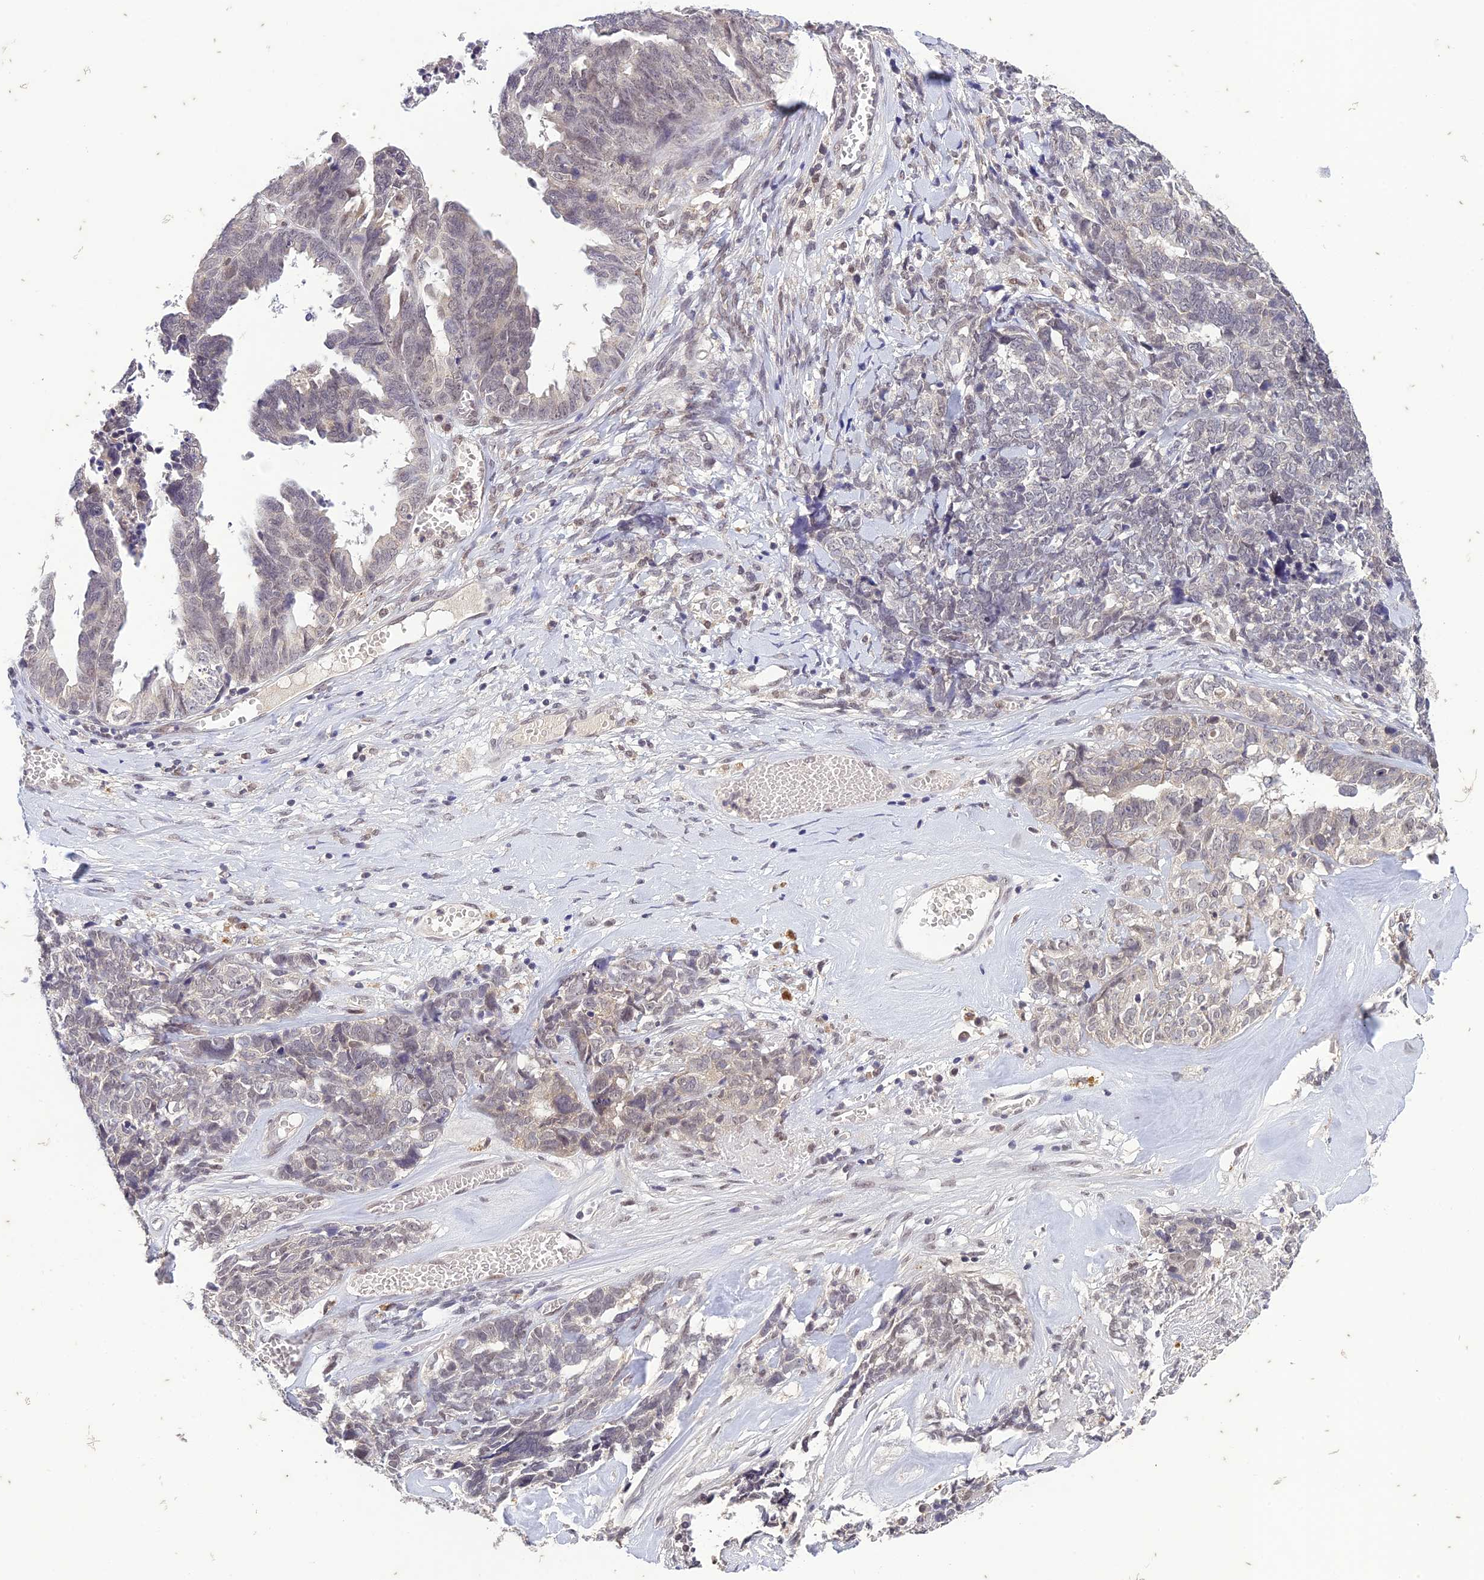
{"staining": {"intensity": "negative", "quantity": "none", "location": "none"}, "tissue": "ovarian cancer", "cell_type": "Tumor cells", "image_type": "cancer", "snomed": [{"axis": "morphology", "description": "Cystadenocarcinoma, serous, NOS"}, {"axis": "topography", "description": "Ovary"}], "caption": "Immunohistochemistry micrograph of neoplastic tissue: ovarian cancer (serous cystadenocarcinoma) stained with DAB (3,3'-diaminobenzidine) displays no significant protein positivity in tumor cells.", "gene": "POP4", "patient": {"sex": "female", "age": 79}}